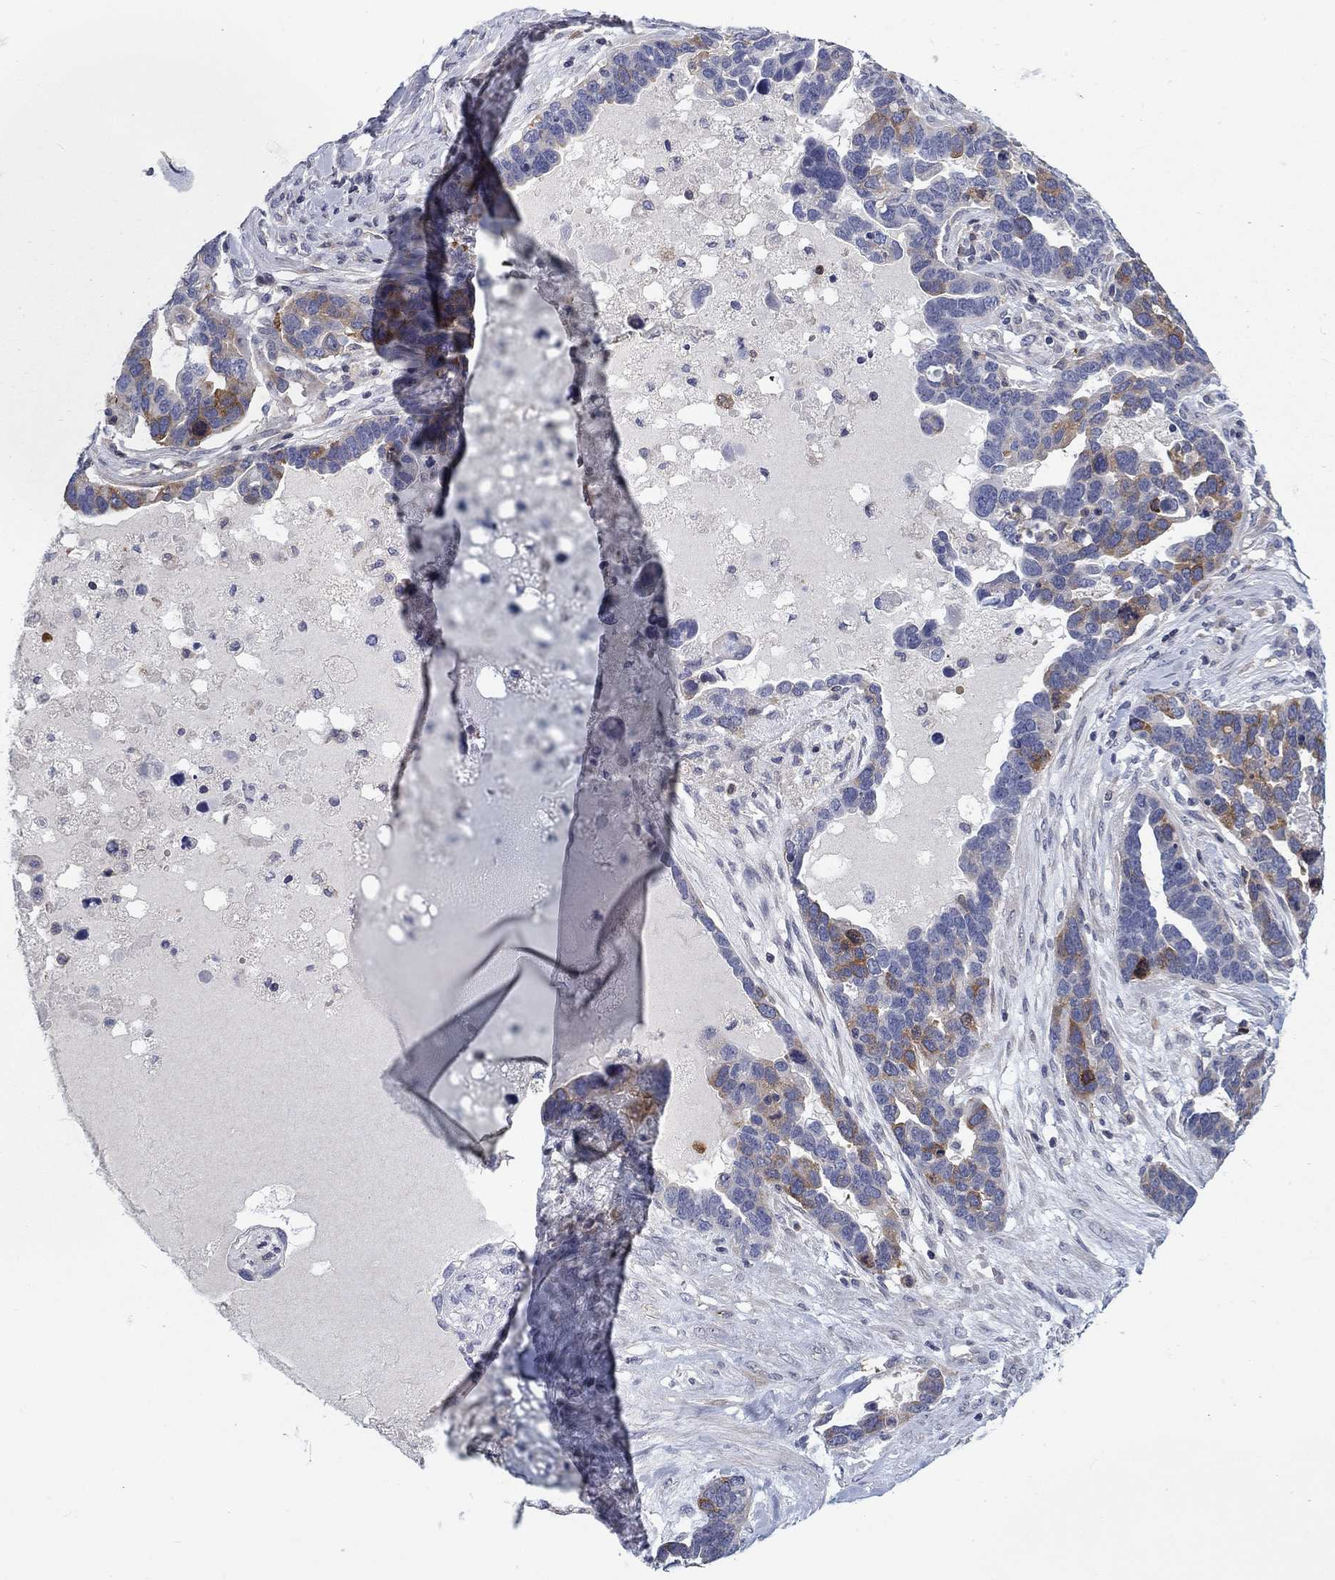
{"staining": {"intensity": "moderate", "quantity": "<25%", "location": "cytoplasmic/membranous"}, "tissue": "ovarian cancer", "cell_type": "Tumor cells", "image_type": "cancer", "snomed": [{"axis": "morphology", "description": "Cystadenocarcinoma, serous, NOS"}, {"axis": "topography", "description": "Ovary"}], "caption": "Tumor cells display low levels of moderate cytoplasmic/membranous positivity in approximately <25% of cells in serous cystadenocarcinoma (ovarian). Using DAB (brown) and hematoxylin (blue) stains, captured at high magnification using brightfield microscopy.", "gene": "KIF15", "patient": {"sex": "female", "age": 54}}